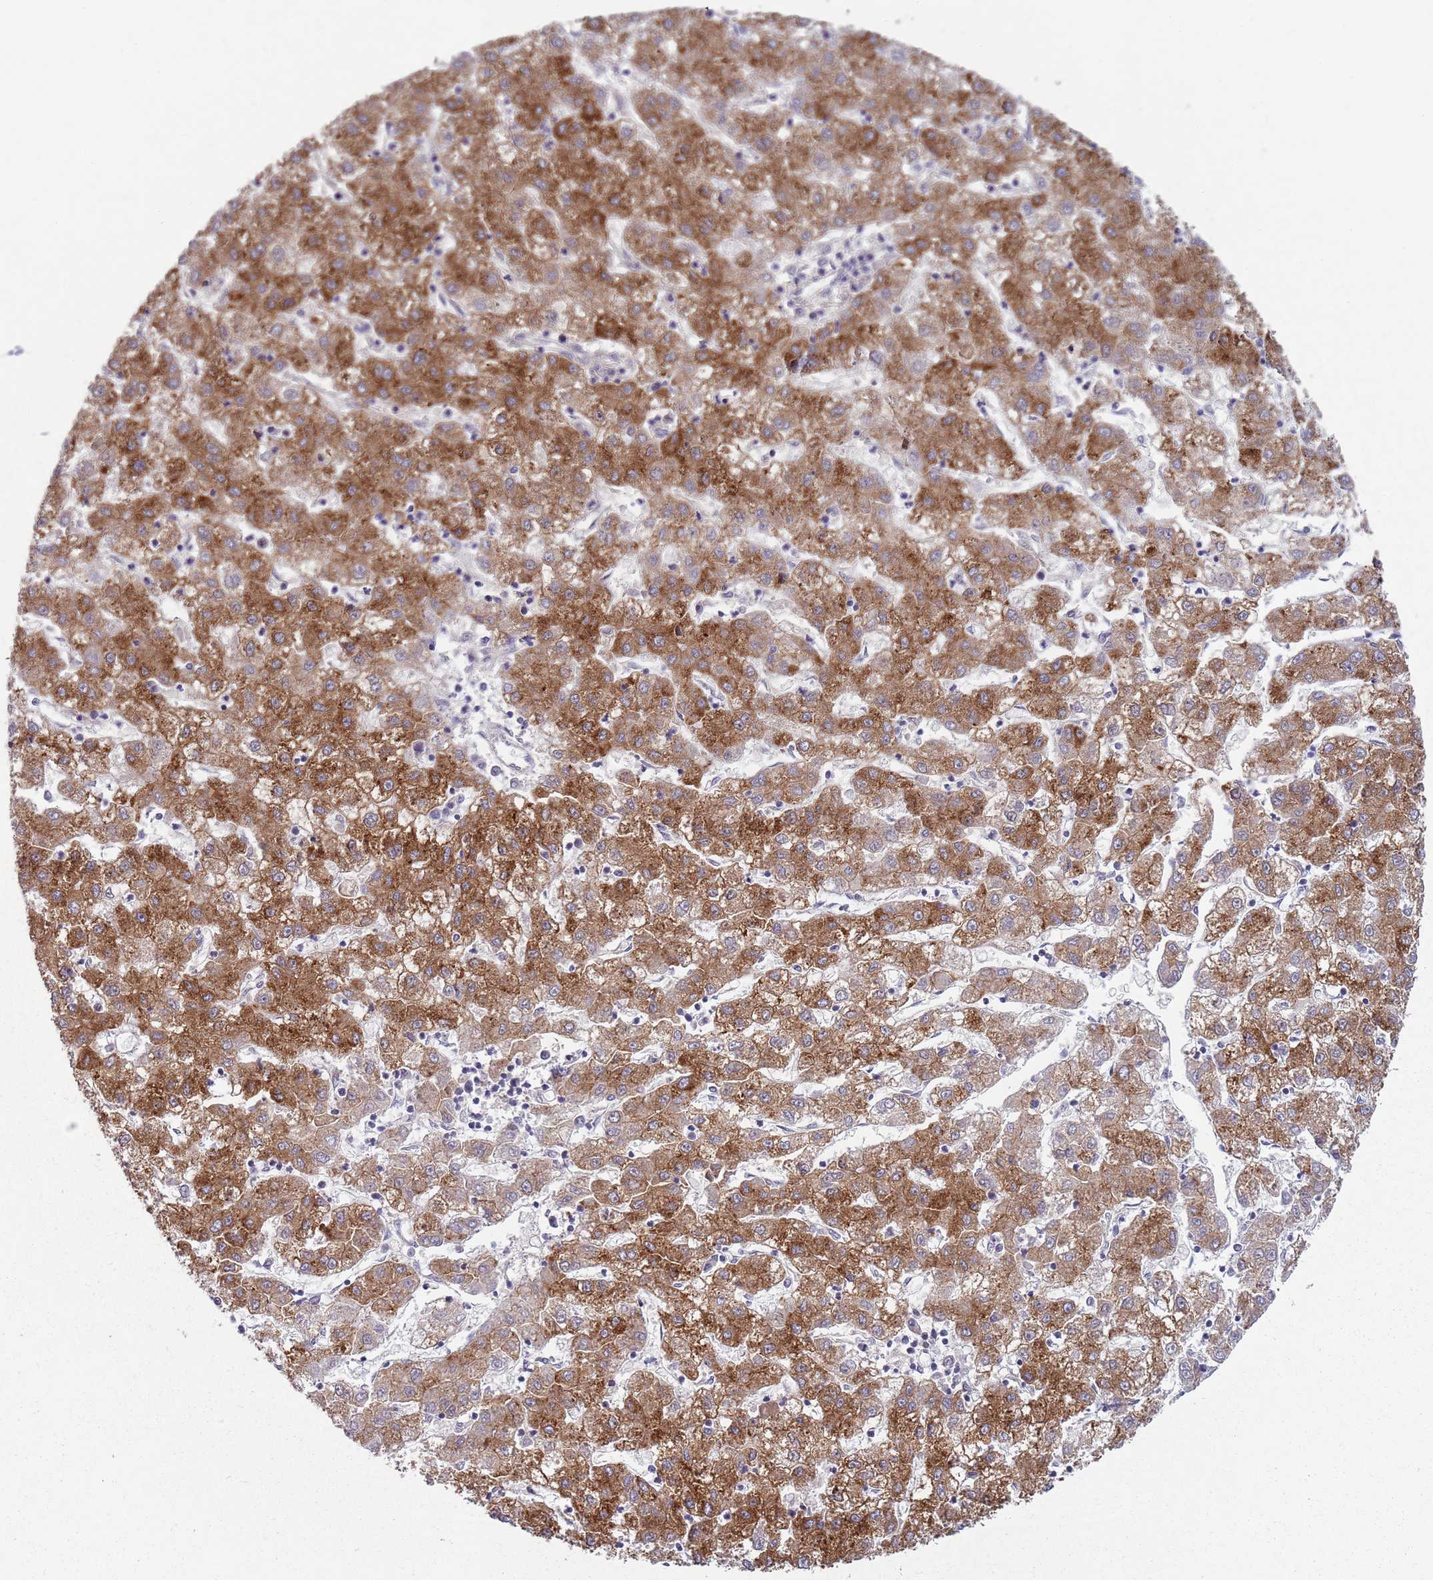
{"staining": {"intensity": "strong", "quantity": ">75%", "location": "cytoplasmic/membranous"}, "tissue": "liver cancer", "cell_type": "Tumor cells", "image_type": "cancer", "snomed": [{"axis": "morphology", "description": "Carcinoma, Hepatocellular, NOS"}, {"axis": "topography", "description": "Liver"}], "caption": "This micrograph demonstrates immunohistochemistry (IHC) staining of liver hepatocellular carcinoma, with high strong cytoplasmic/membranous staining in approximately >75% of tumor cells.", "gene": "ZNF583", "patient": {"sex": "male", "age": 72}}